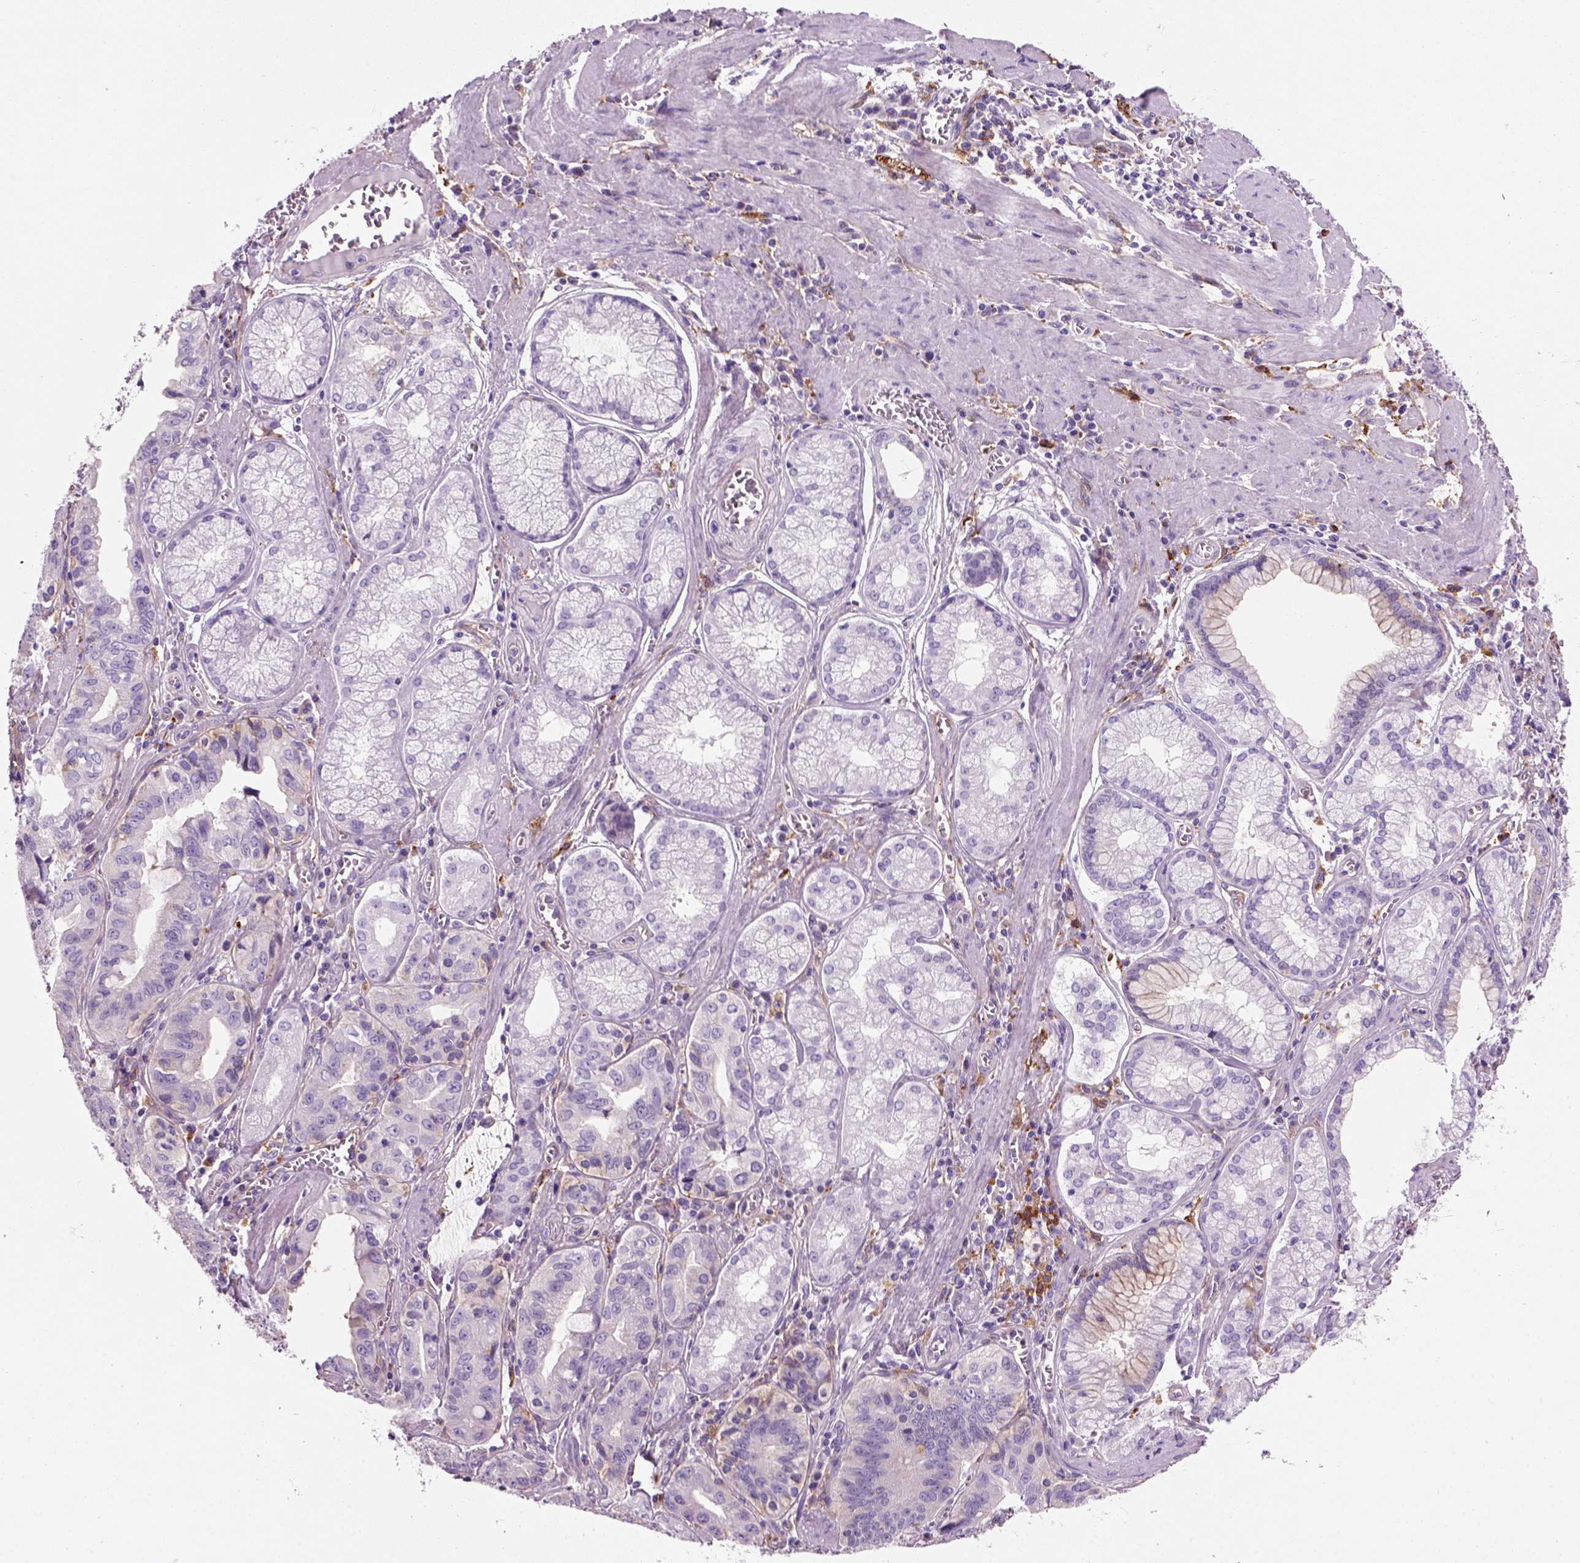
{"staining": {"intensity": "negative", "quantity": "none", "location": "none"}, "tissue": "stomach cancer", "cell_type": "Tumor cells", "image_type": "cancer", "snomed": [{"axis": "morphology", "description": "Adenocarcinoma, NOS"}, {"axis": "topography", "description": "Stomach, lower"}], "caption": "Tumor cells are negative for brown protein staining in adenocarcinoma (stomach).", "gene": "MARCKS", "patient": {"sex": "female", "age": 76}}